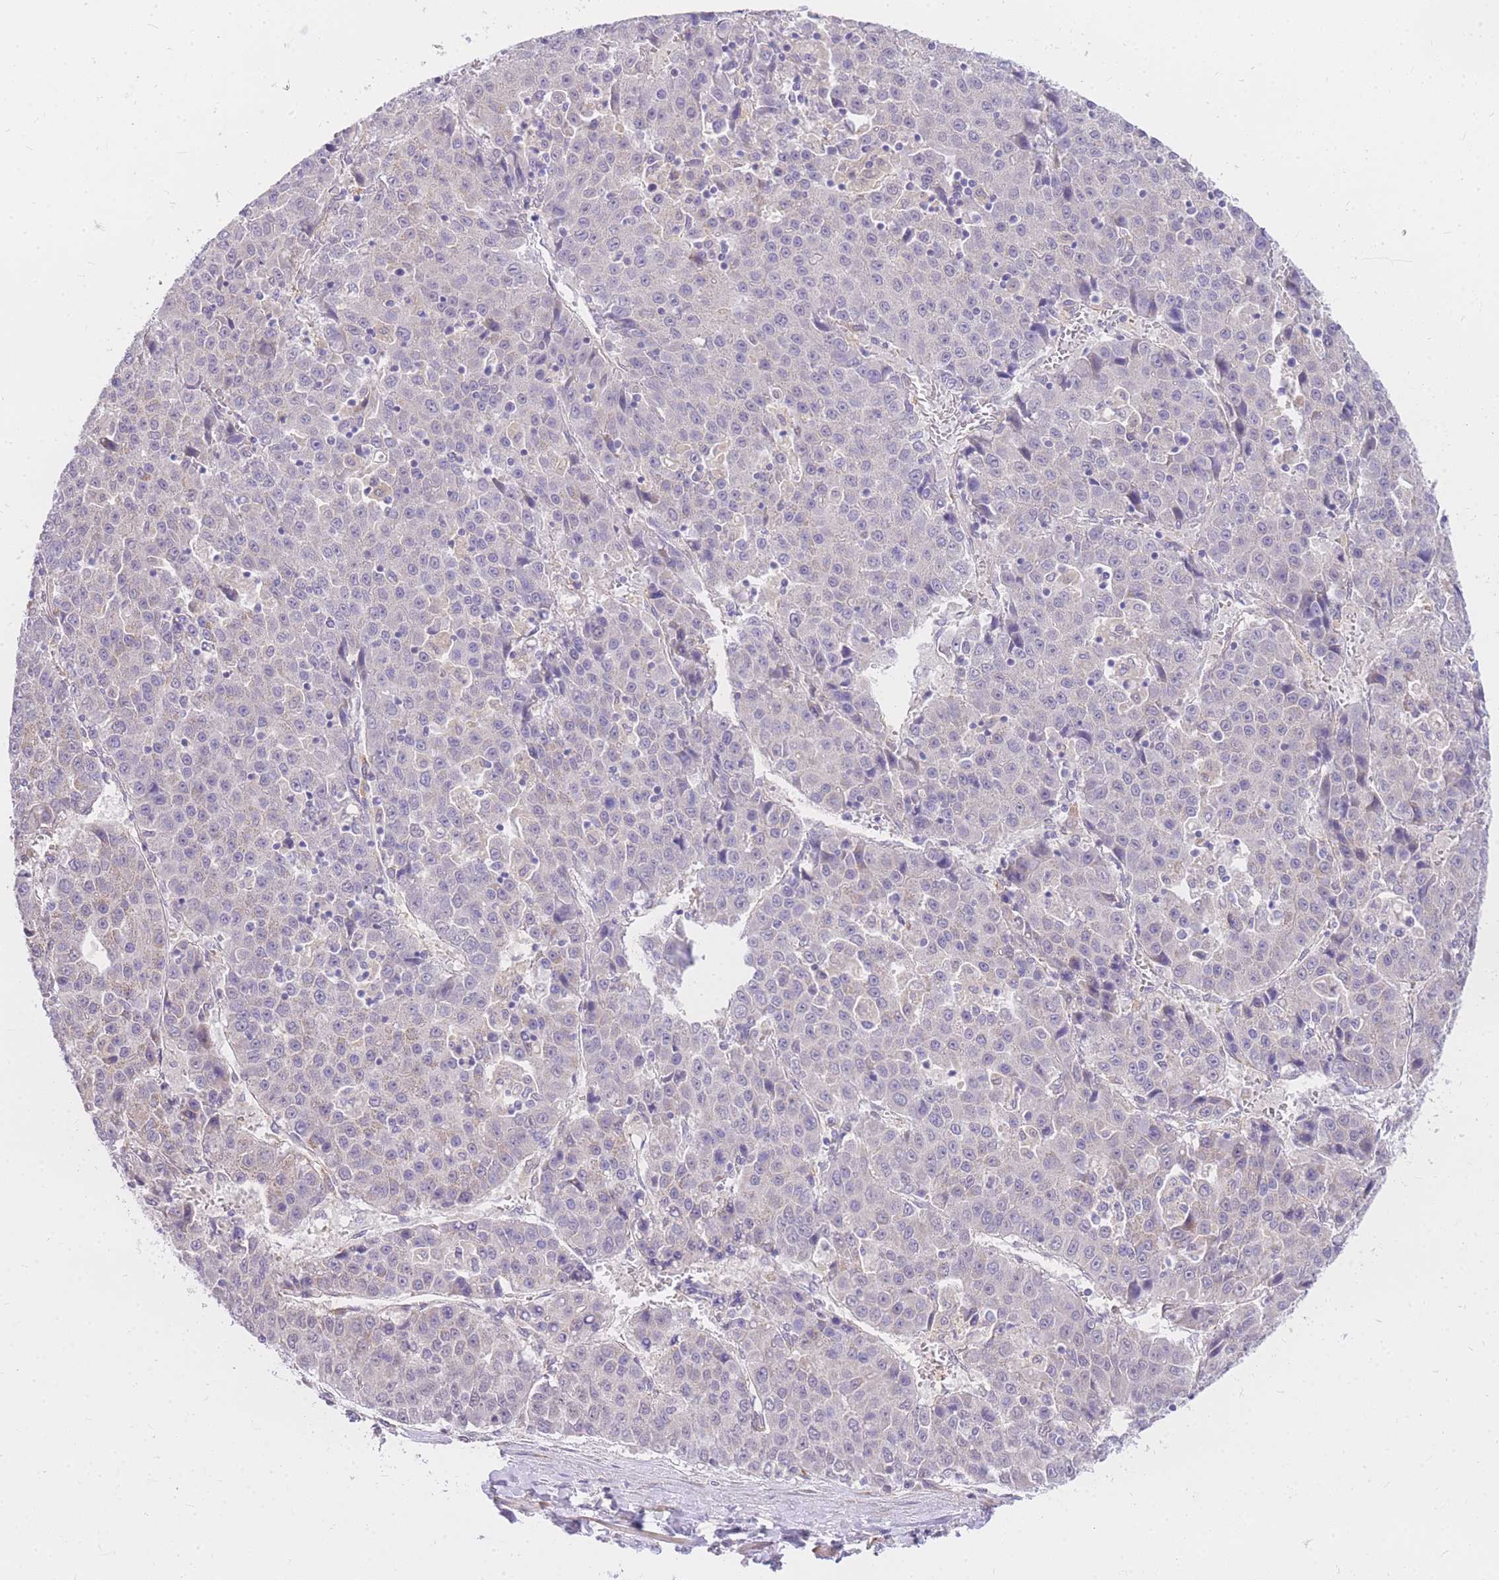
{"staining": {"intensity": "negative", "quantity": "none", "location": "none"}, "tissue": "liver cancer", "cell_type": "Tumor cells", "image_type": "cancer", "snomed": [{"axis": "morphology", "description": "Carcinoma, Hepatocellular, NOS"}, {"axis": "topography", "description": "Liver"}], "caption": "DAB immunohistochemical staining of human hepatocellular carcinoma (liver) exhibits no significant positivity in tumor cells.", "gene": "S100PBP", "patient": {"sex": "female", "age": 53}}